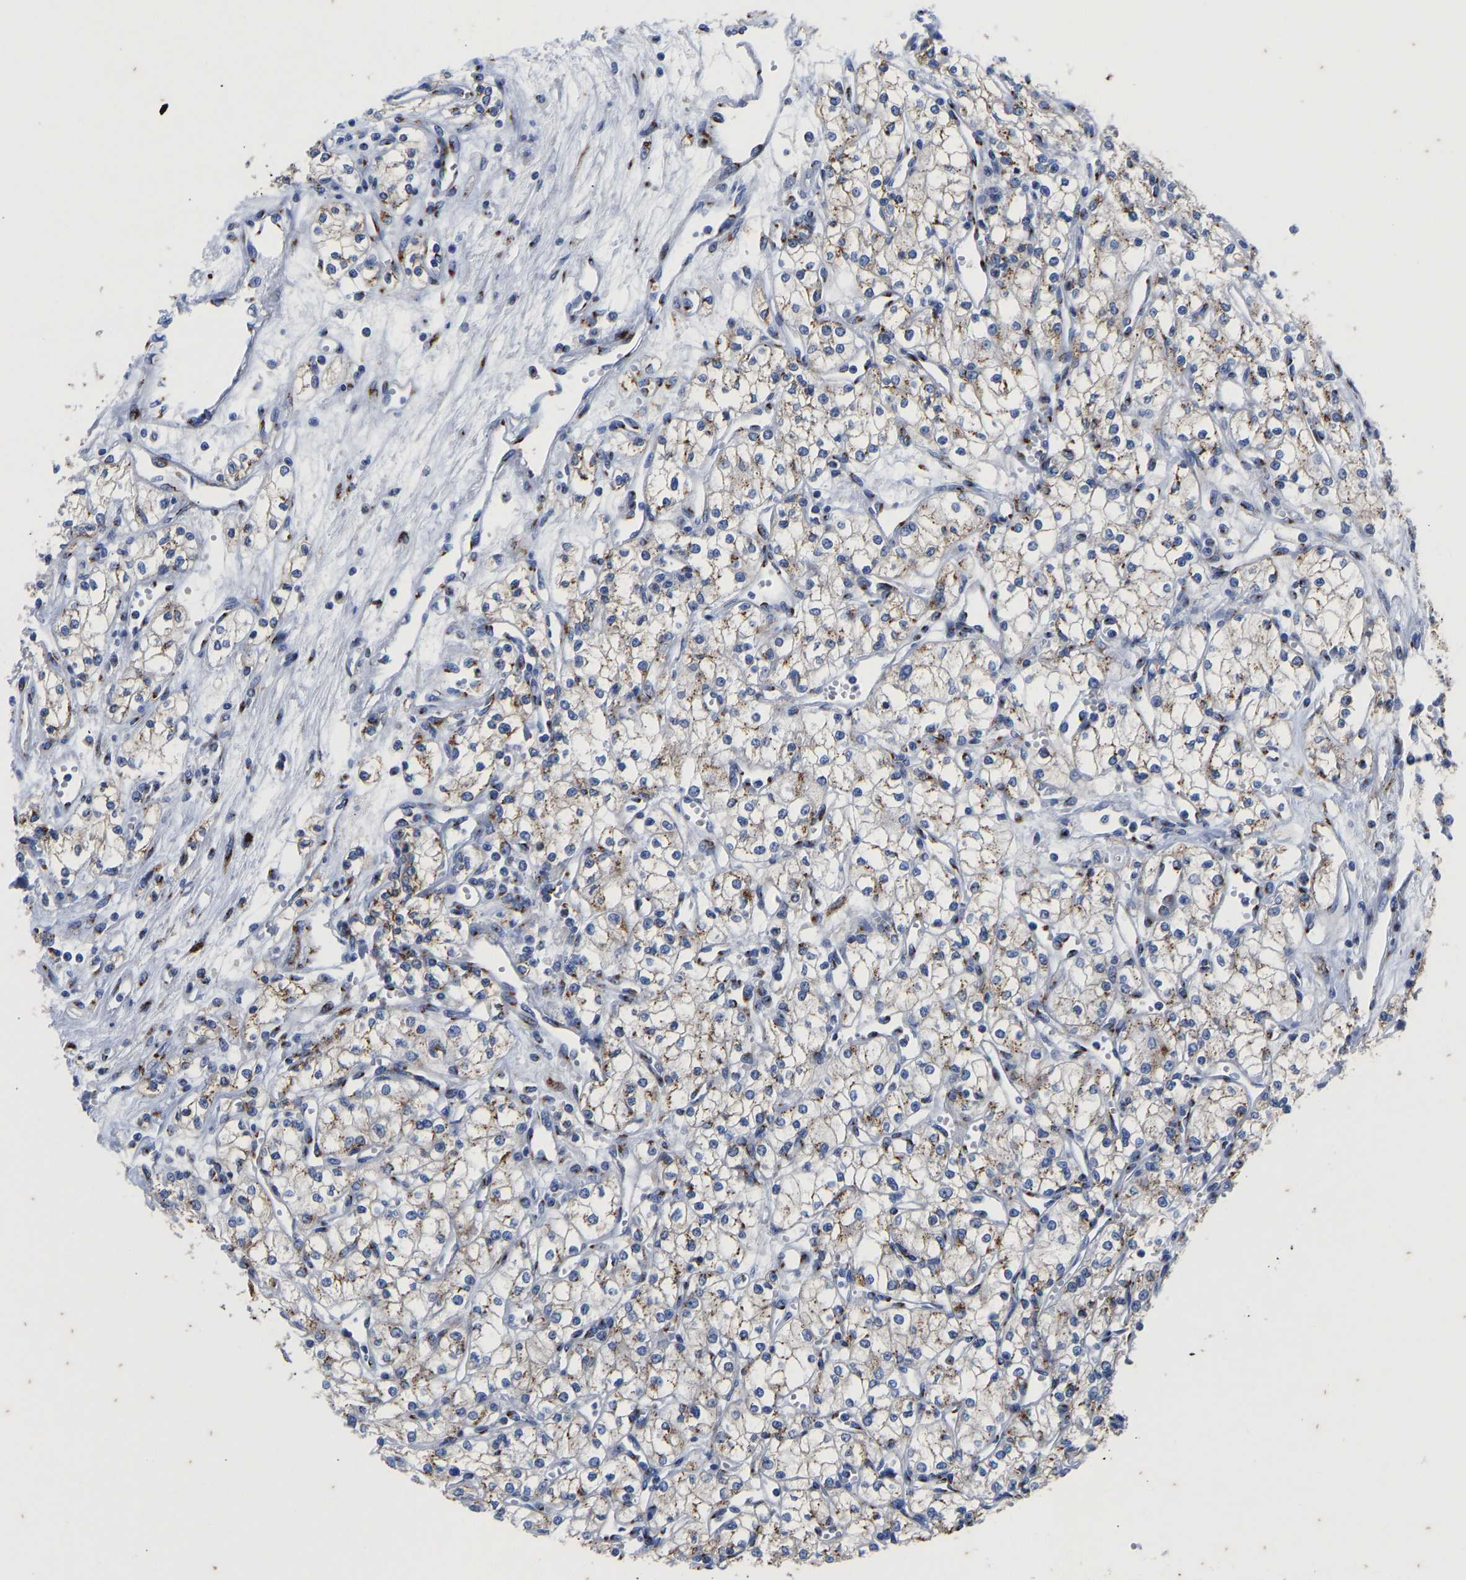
{"staining": {"intensity": "moderate", "quantity": "25%-75%", "location": "cytoplasmic/membranous"}, "tissue": "renal cancer", "cell_type": "Tumor cells", "image_type": "cancer", "snomed": [{"axis": "morphology", "description": "Adenocarcinoma, NOS"}, {"axis": "topography", "description": "Kidney"}], "caption": "A brown stain highlights moderate cytoplasmic/membranous expression of a protein in renal cancer (adenocarcinoma) tumor cells.", "gene": "TMEM87A", "patient": {"sex": "male", "age": 59}}